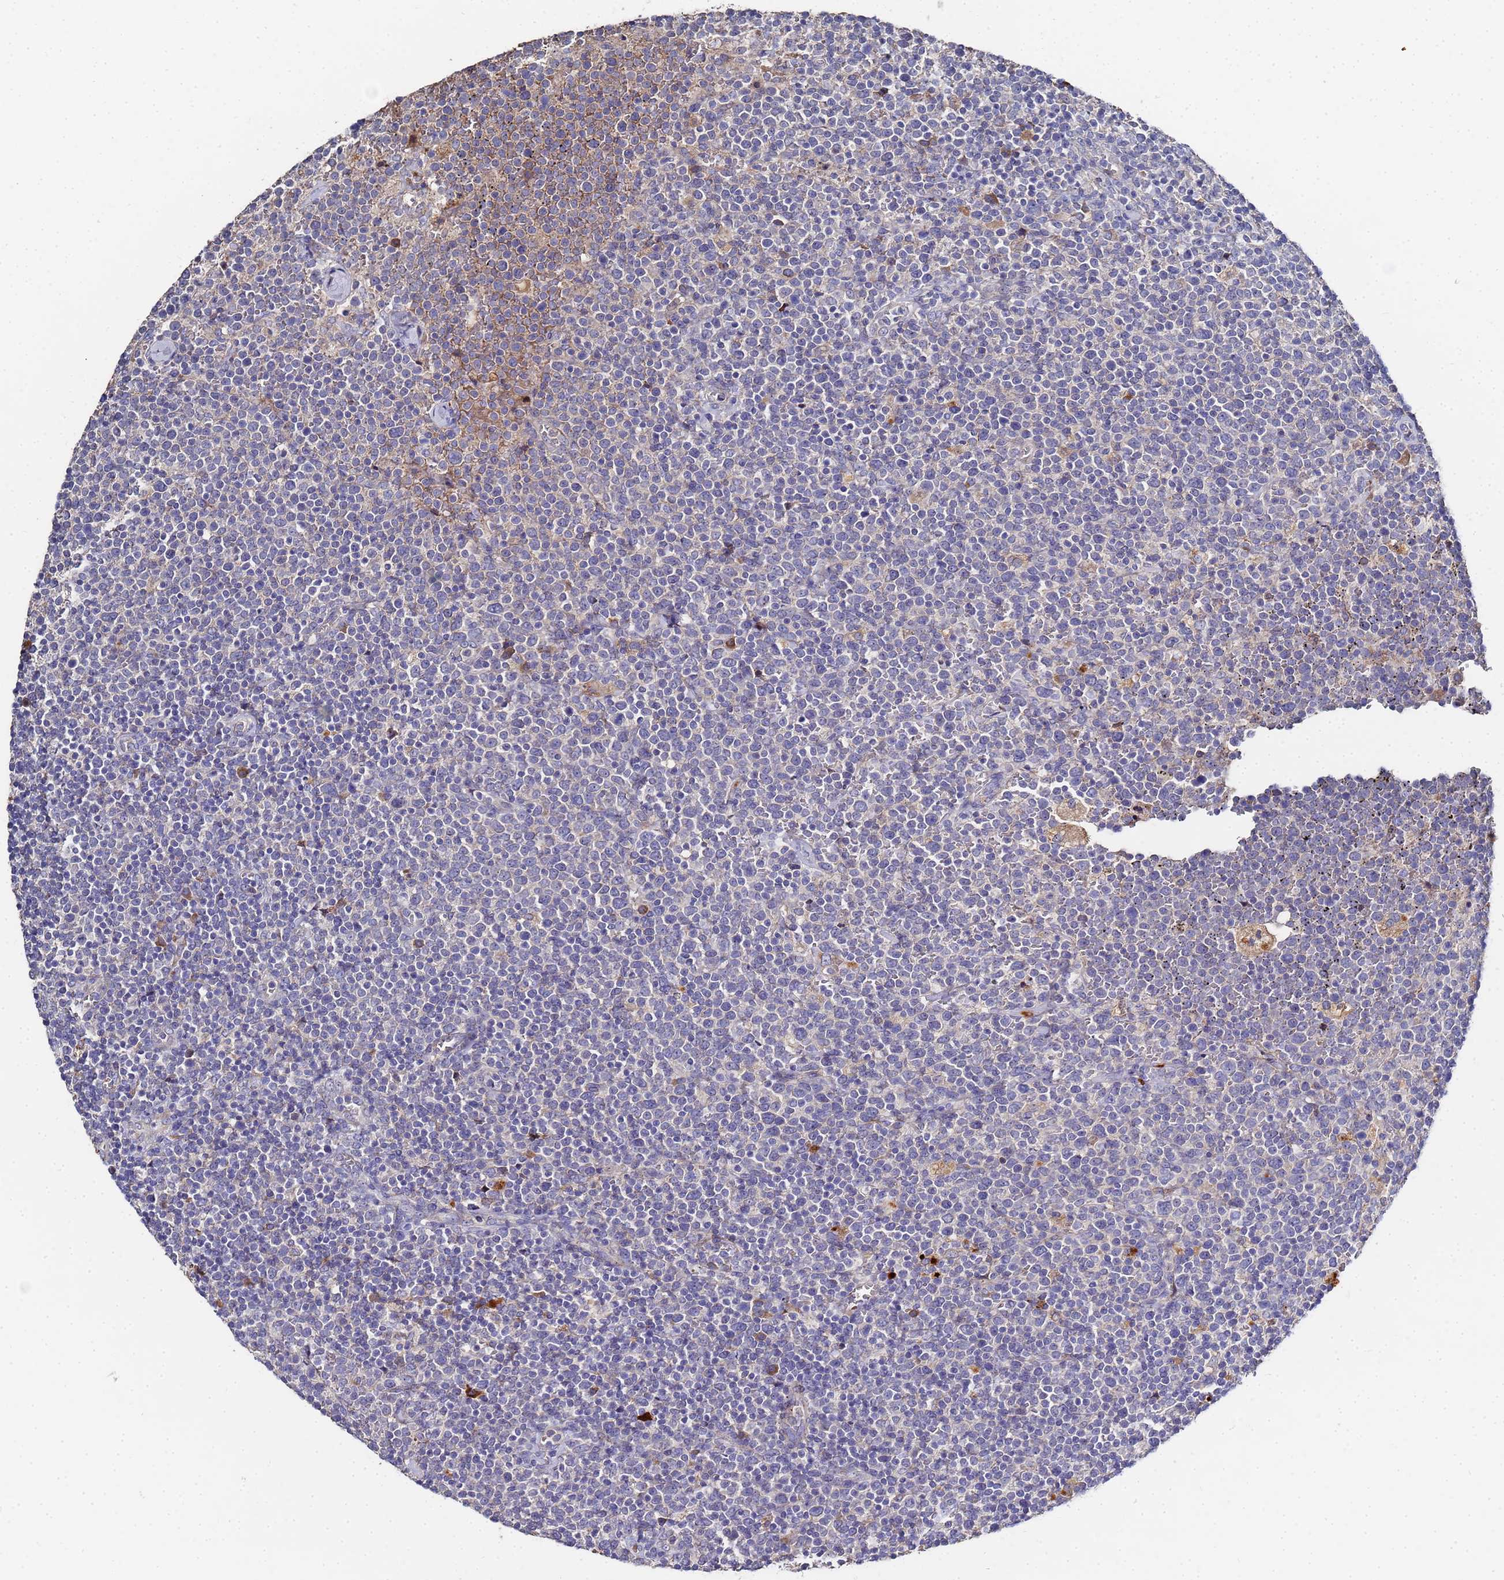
{"staining": {"intensity": "negative", "quantity": "none", "location": "none"}, "tissue": "lymphoma", "cell_type": "Tumor cells", "image_type": "cancer", "snomed": [{"axis": "morphology", "description": "Malignant lymphoma, non-Hodgkin's type, High grade"}, {"axis": "topography", "description": "Lymph node"}], "caption": "A high-resolution micrograph shows IHC staining of high-grade malignant lymphoma, non-Hodgkin's type, which demonstrates no significant staining in tumor cells.", "gene": "TCP10L", "patient": {"sex": "male", "age": 61}}